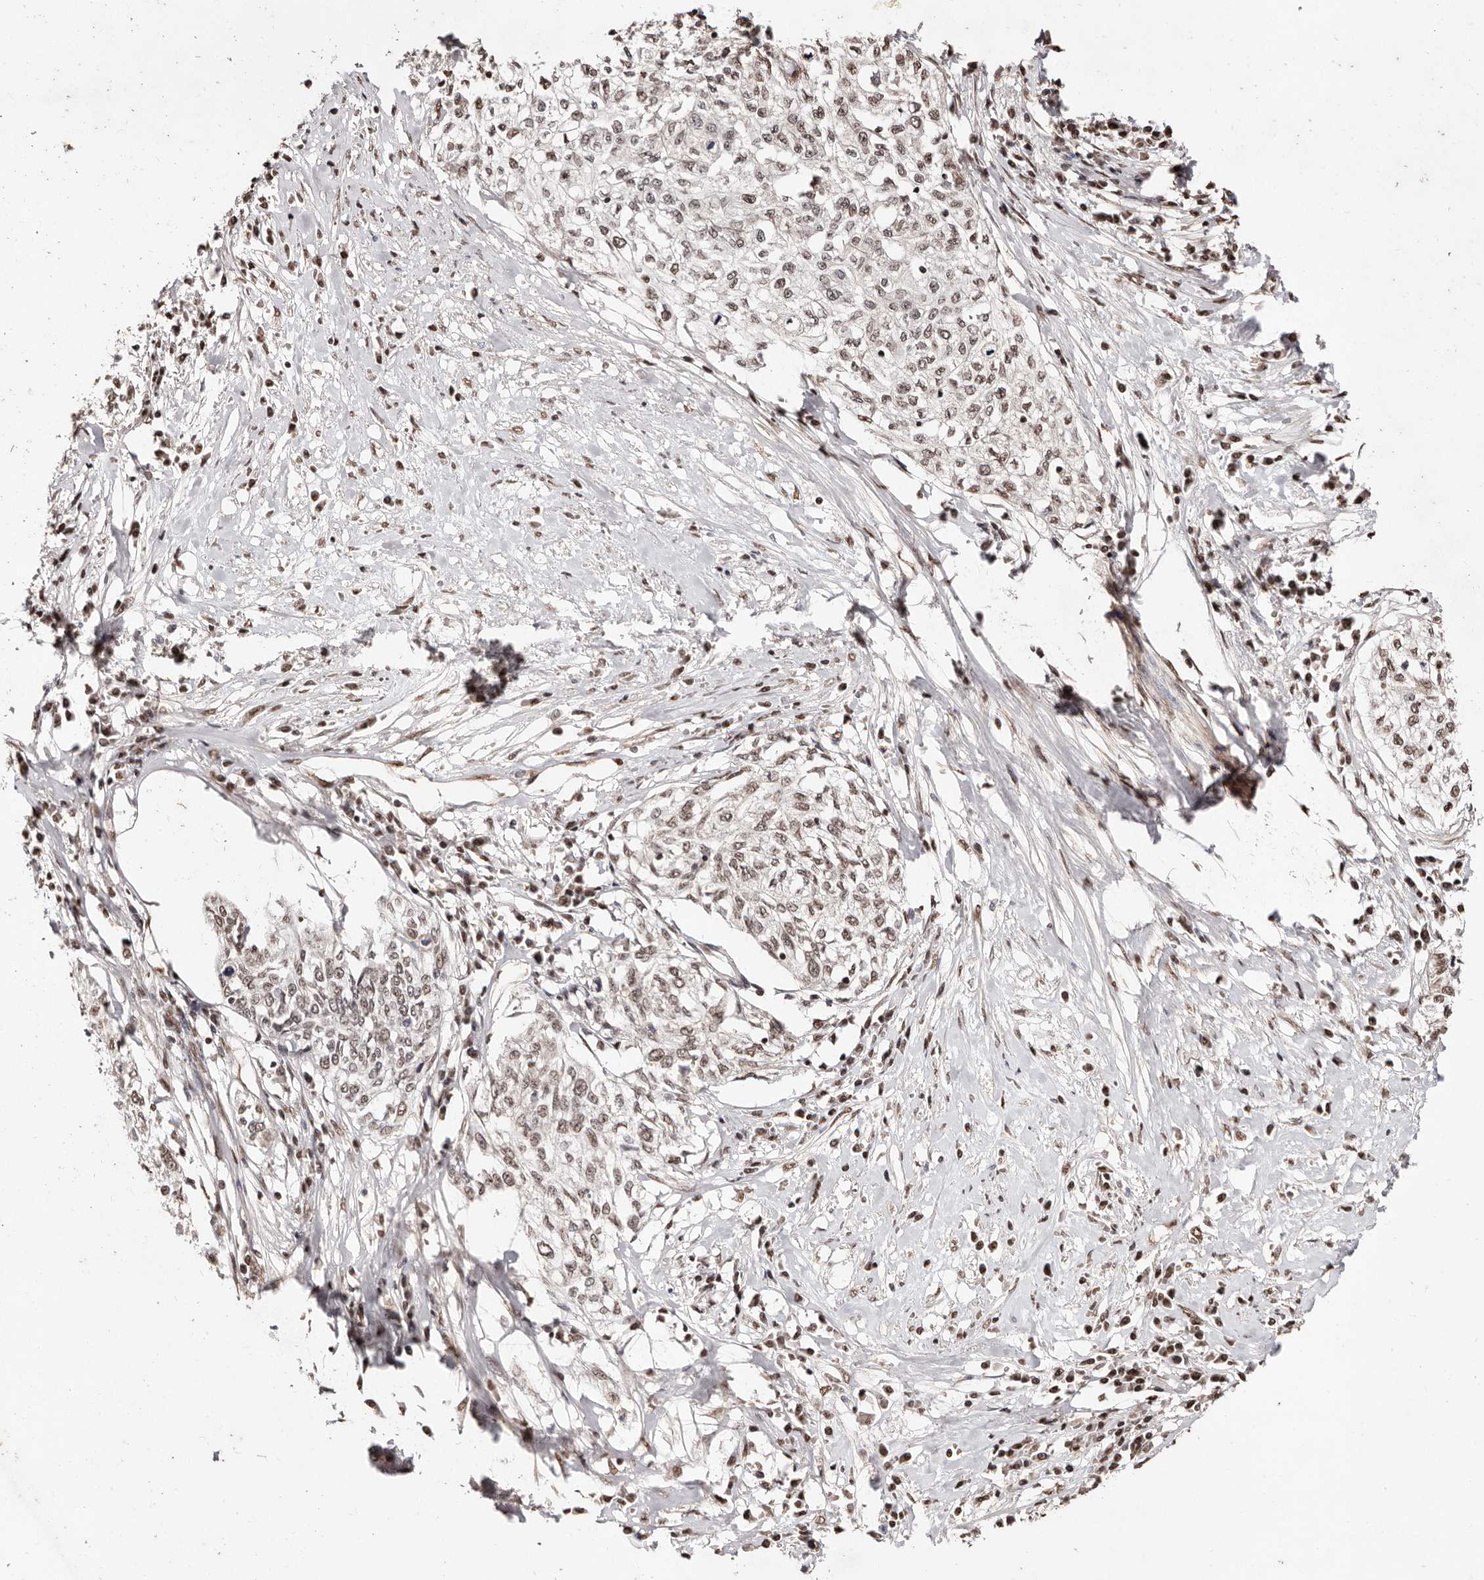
{"staining": {"intensity": "weak", "quantity": ">75%", "location": "nuclear"}, "tissue": "cervical cancer", "cell_type": "Tumor cells", "image_type": "cancer", "snomed": [{"axis": "morphology", "description": "Squamous cell carcinoma, NOS"}, {"axis": "topography", "description": "Cervix"}], "caption": "This image shows IHC staining of human squamous cell carcinoma (cervical), with low weak nuclear expression in approximately >75% of tumor cells.", "gene": "BICRAL", "patient": {"sex": "female", "age": 57}}